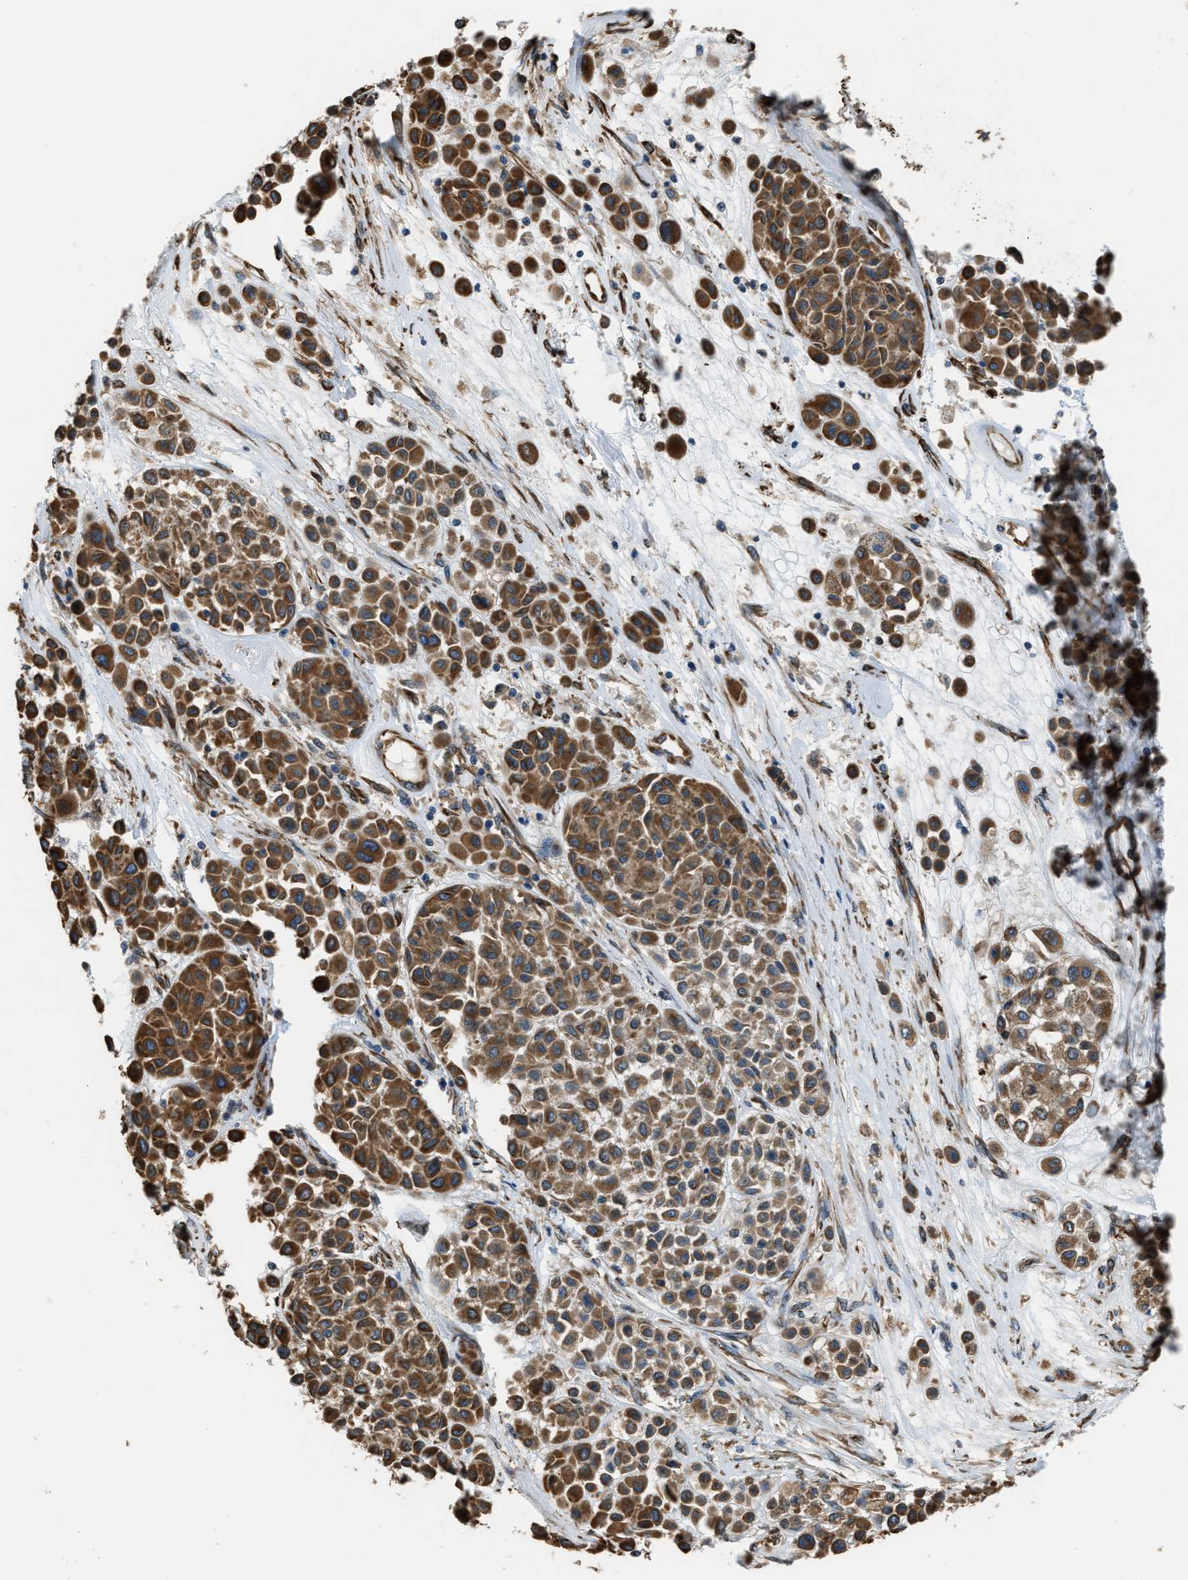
{"staining": {"intensity": "moderate", "quantity": ">75%", "location": "cytoplasmic/membranous"}, "tissue": "melanoma", "cell_type": "Tumor cells", "image_type": "cancer", "snomed": [{"axis": "morphology", "description": "Malignant melanoma, Metastatic site"}, {"axis": "topography", "description": "Soft tissue"}], "caption": "A photomicrograph of human malignant melanoma (metastatic site) stained for a protein reveals moderate cytoplasmic/membranous brown staining in tumor cells.", "gene": "TRPC1", "patient": {"sex": "male", "age": 41}}